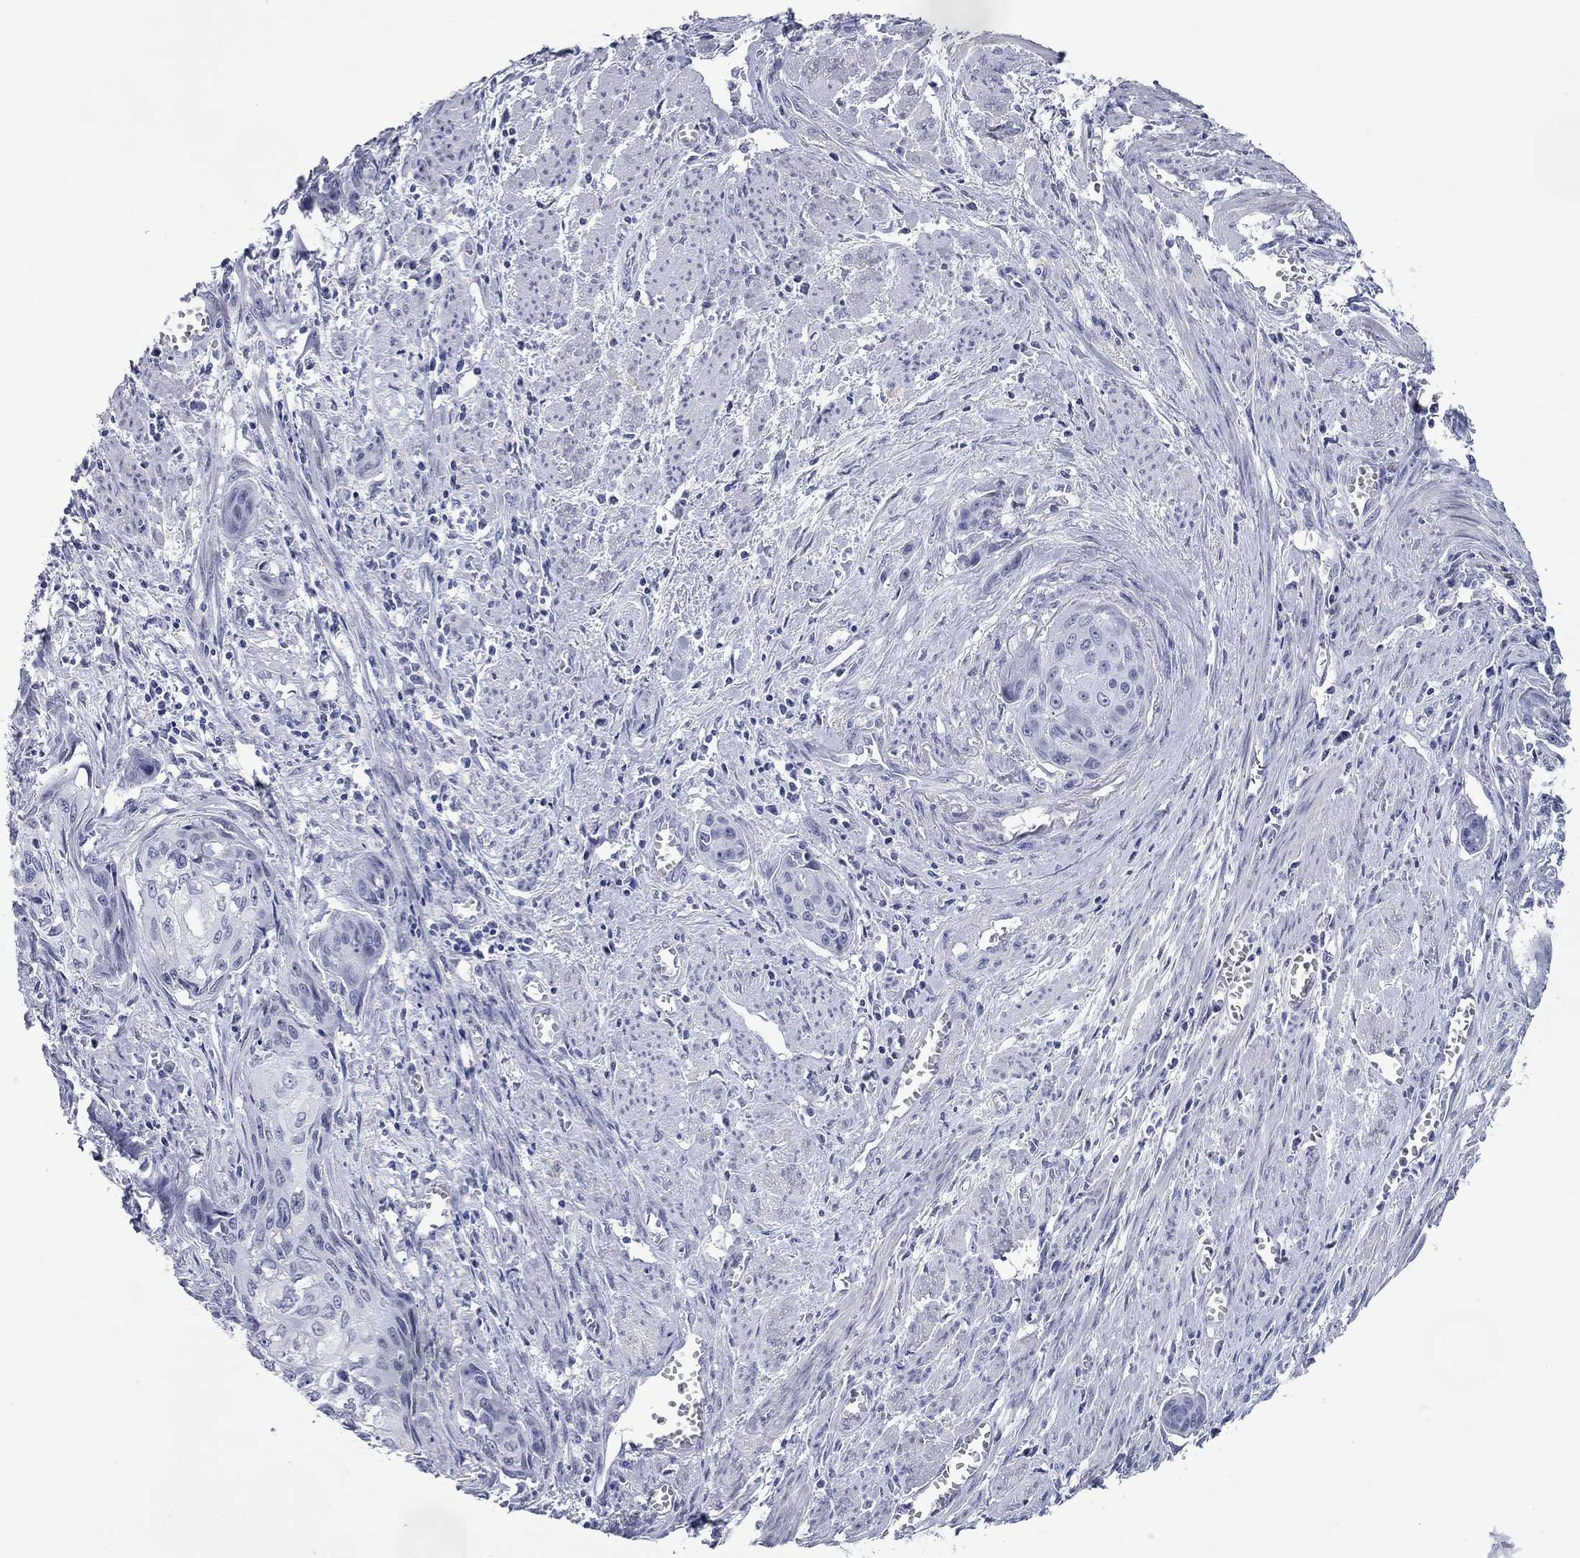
{"staining": {"intensity": "negative", "quantity": "none", "location": "none"}, "tissue": "cervical cancer", "cell_type": "Tumor cells", "image_type": "cancer", "snomed": [{"axis": "morphology", "description": "Squamous cell carcinoma, NOS"}, {"axis": "topography", "description": "Cervix"}], "caption": "High power microscopy histopathology image of an immunohistochemistry photomicrograph of cervical squamous cell carcinoma, revealing no significant expression in tumor cells. Nuclei are stained in blue.", "gene": "WASF3", "patient": {"sex": "female", "age": 58}}